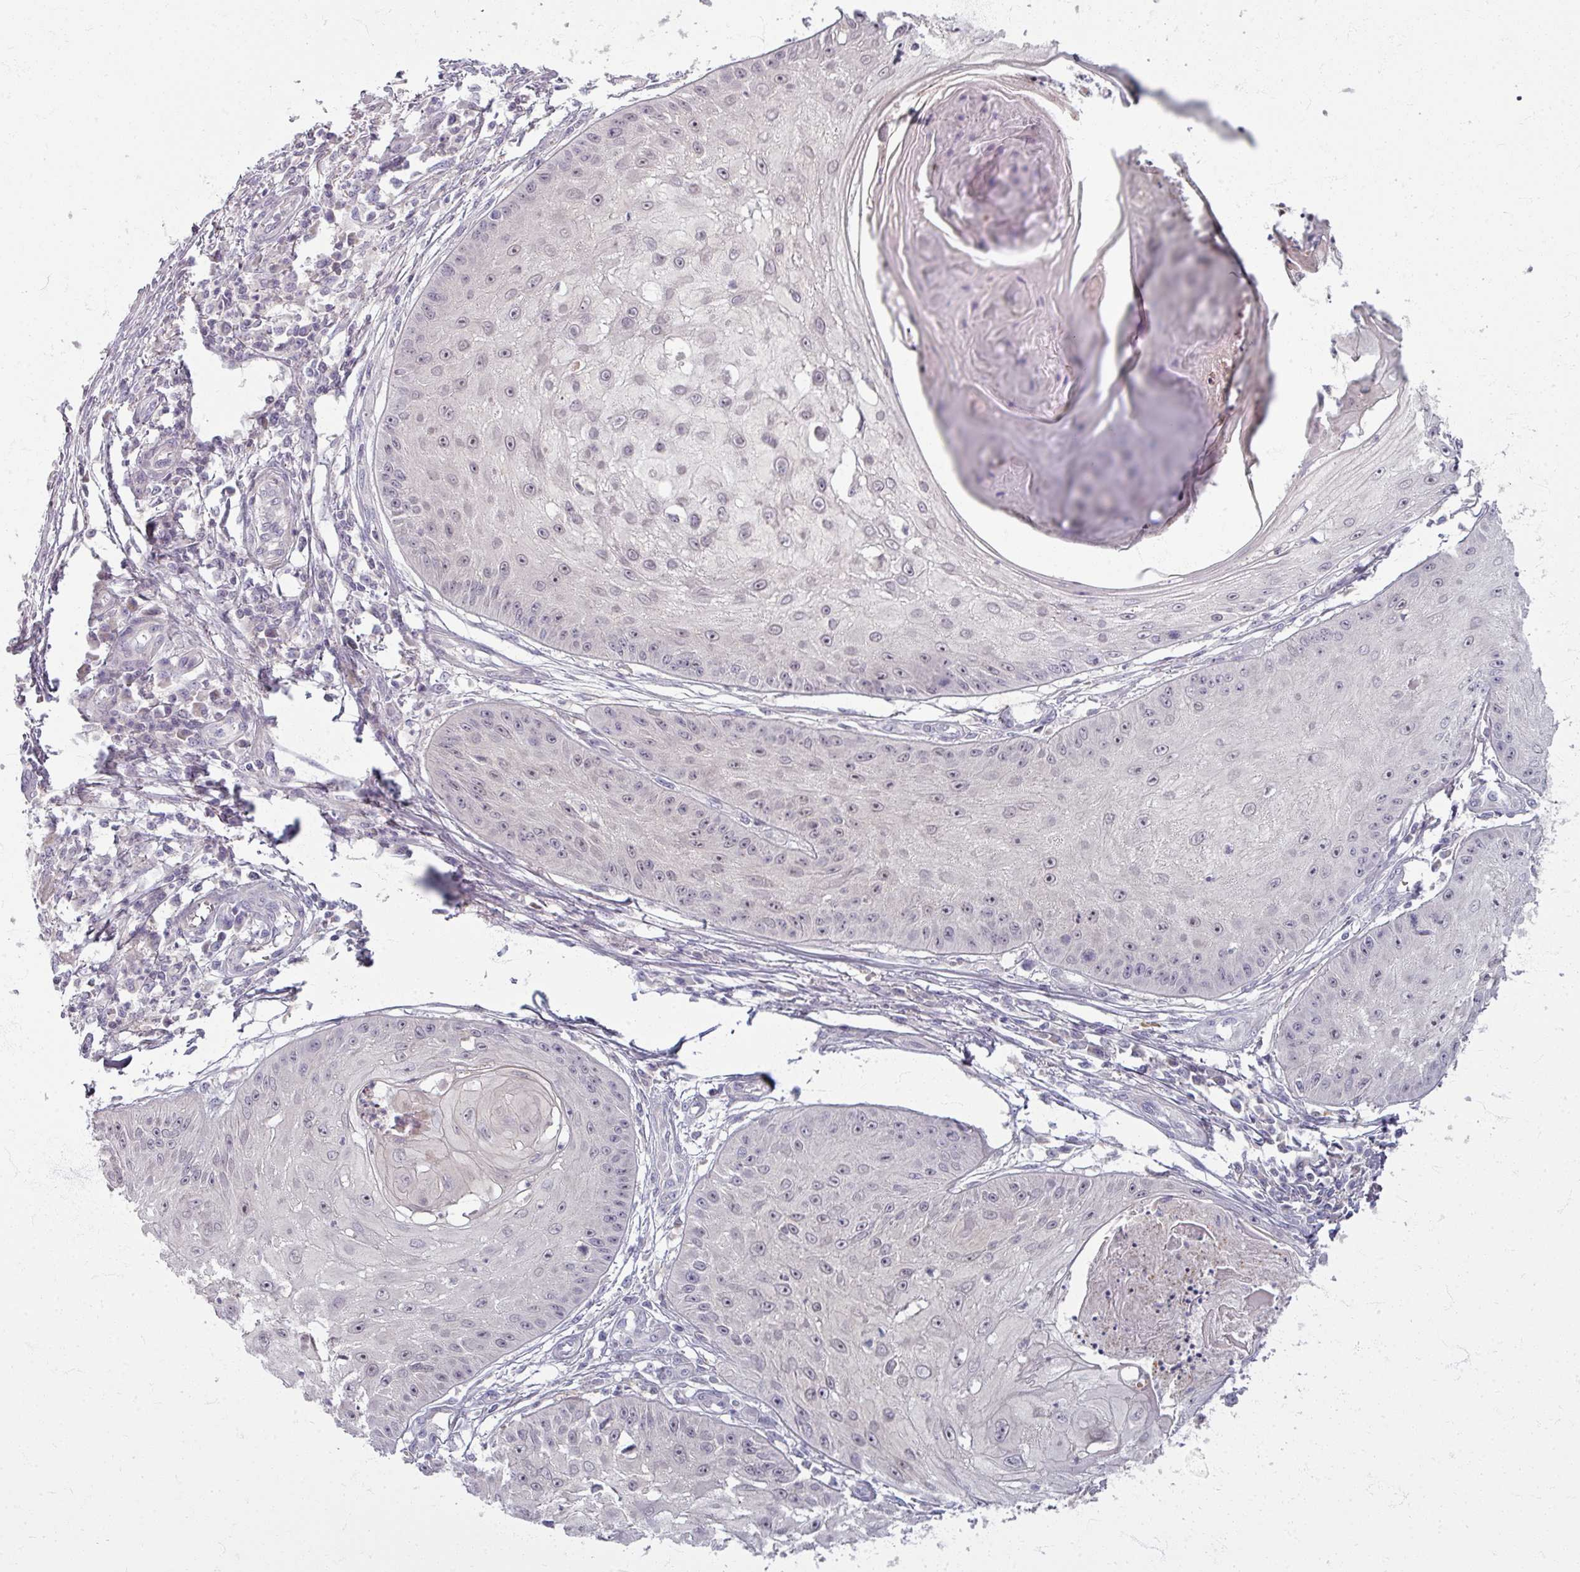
{"staining": {"intensity": "weak", "quantity": "<25%", "location": "nuclear"}, "tissue": "skin cancer", "cell_type": "Tumor cells", "image_type": "cancer", "snomed": [{"axis": "morphology", "description": "Squamous cell carcinoma, NOS"}, {"axis": "topography", "description": "Skin"}], "caption": "This is a histopathology image of immunohistochemistry staining of skin squamous cell carcinoma, which shows no positivity in tumor cells.", "gene": "TTLL7", "patient": {"sex": "male", "age": 70}}